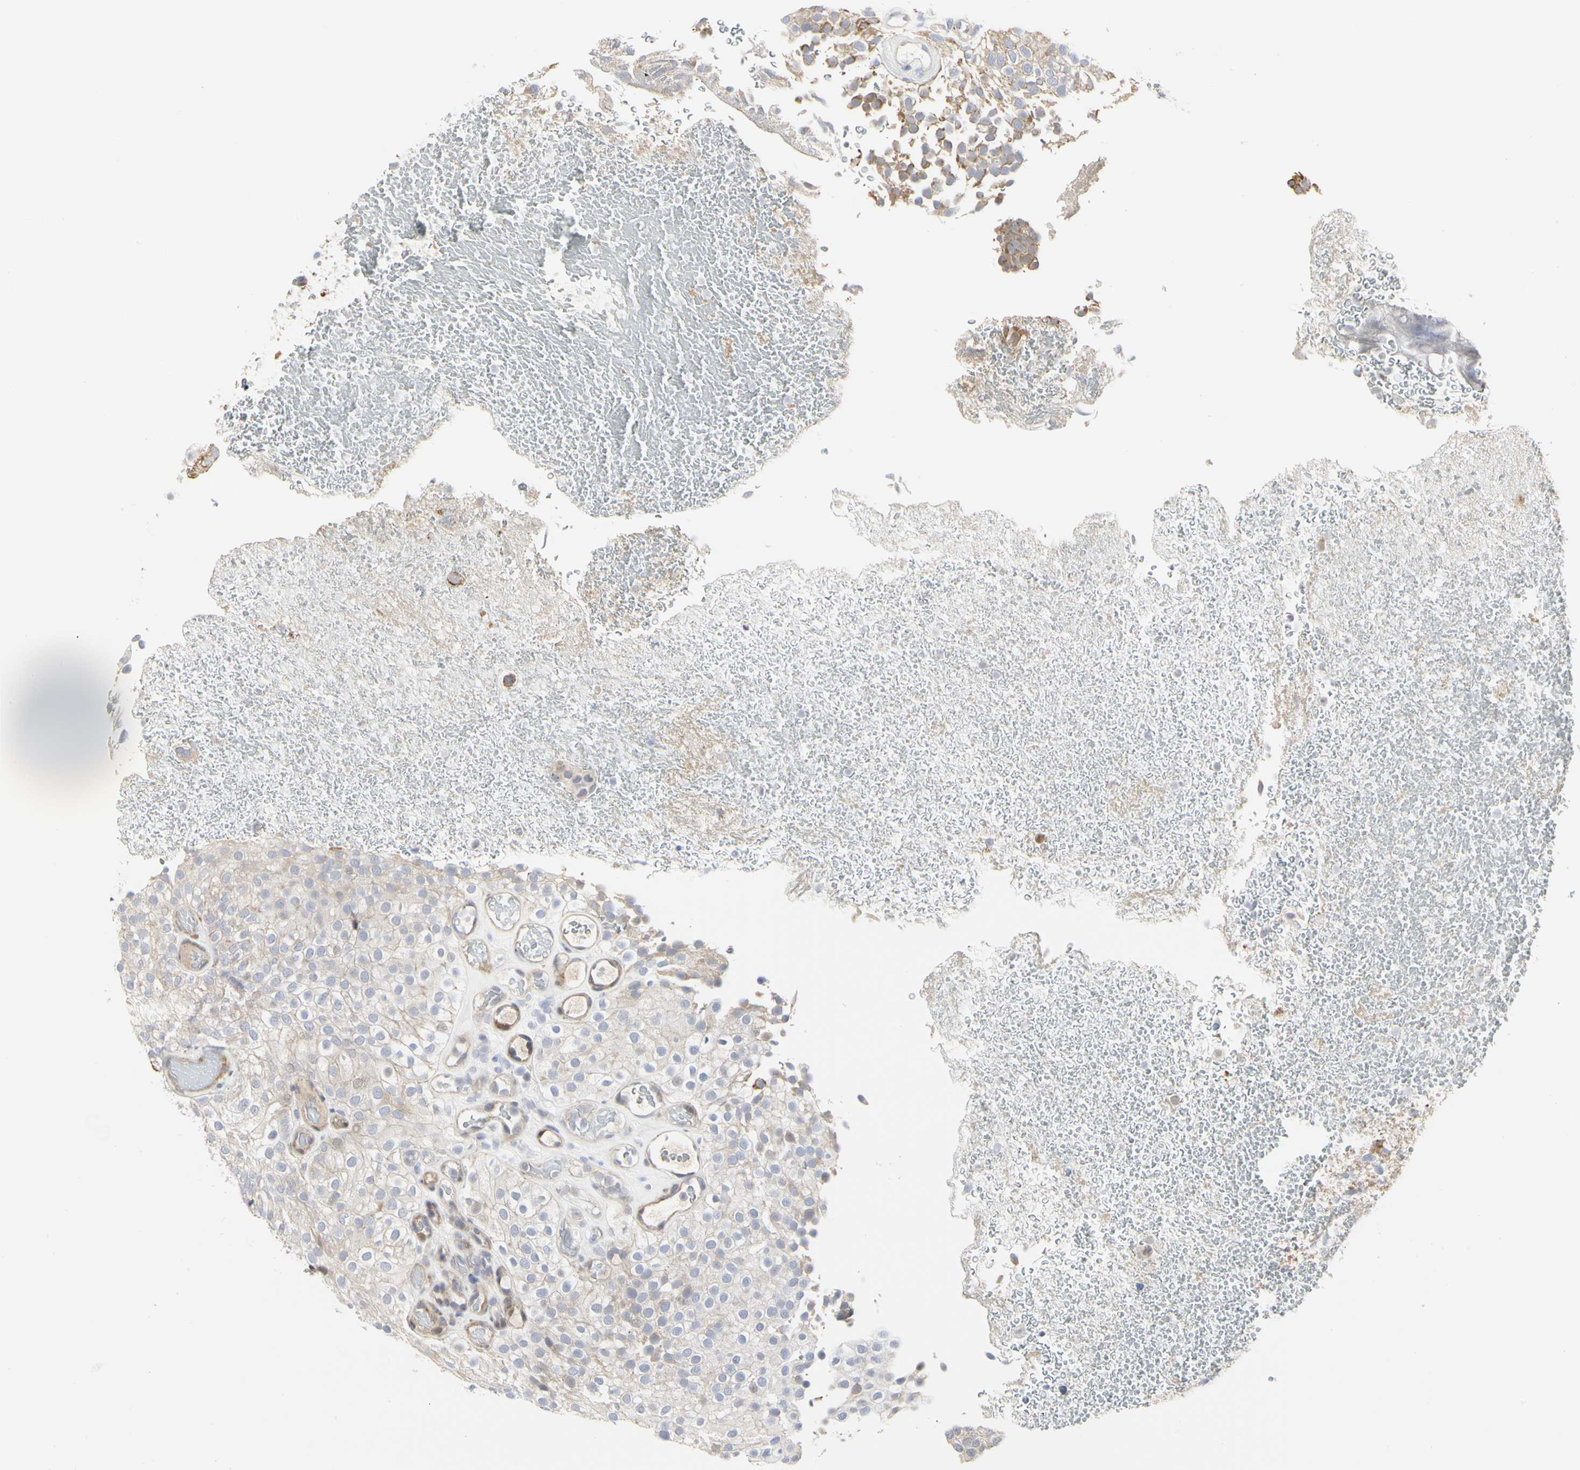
{"staining": {"intensity": "moderate", "quantity": "<25%", "location": "cytoplasmic/membranous"}, "tissue": "urothelial cancer", "cell_type": "Tumor cells", "image_type": "cancer", "snomed": [{"axis": "morphology", "description": "Urothelial carcinoma, Low grade"}, {"axis": "topography", "description": "Urinary bladder"}], "caption": "This is a photomicrograph of immunohistochemistry staining of urothelial cancer, which shows moderate staining in the cytoplasmic/membranous of tumor cells.", "gene": "SHANK2", "patient": {"sex": "male", "age": 78}}